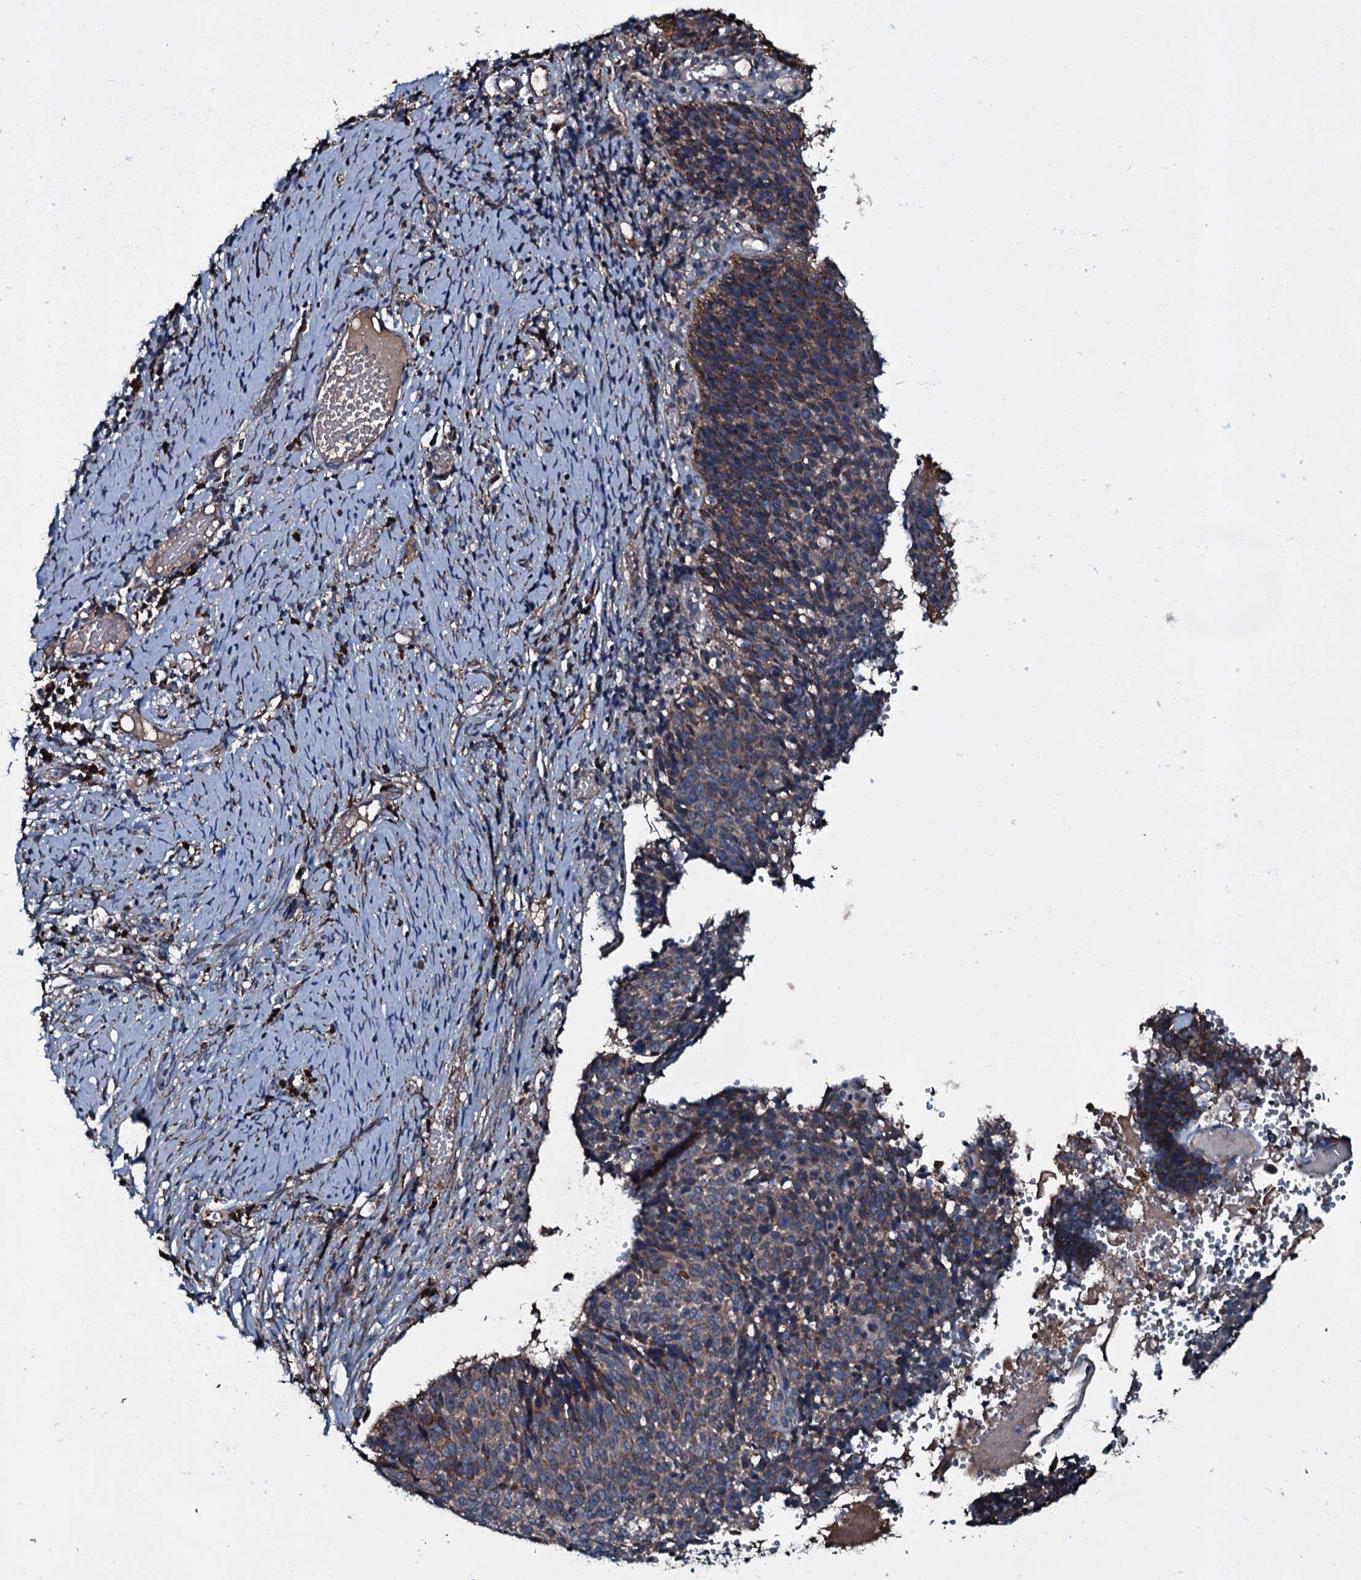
{"staining": {"intensity": "strong", "quantity": "25%-75%", "location": "cytoplasmic/membranous"}, "tissue": "cervical cancer", "cell_type": "Tumor cells", "image_type": "cancer", "snomed": [{"axis": "morphology", "description": "Normal tissue, NOS"}, {"axis": "morphology", "description": "Squamous cell carcinoma, NOS"}, {"axis": "topography", "description": "Cervix"}], "caption": "An image showing strong cytoplasmic/membranous expression in approximately 25%-75% of tumor cells in cervical squamous cell carcinoma, as visualized by brown immunohistochemical staining.", "gene": "ACSS3", "patient": {"sex": "female", "age": 39}}